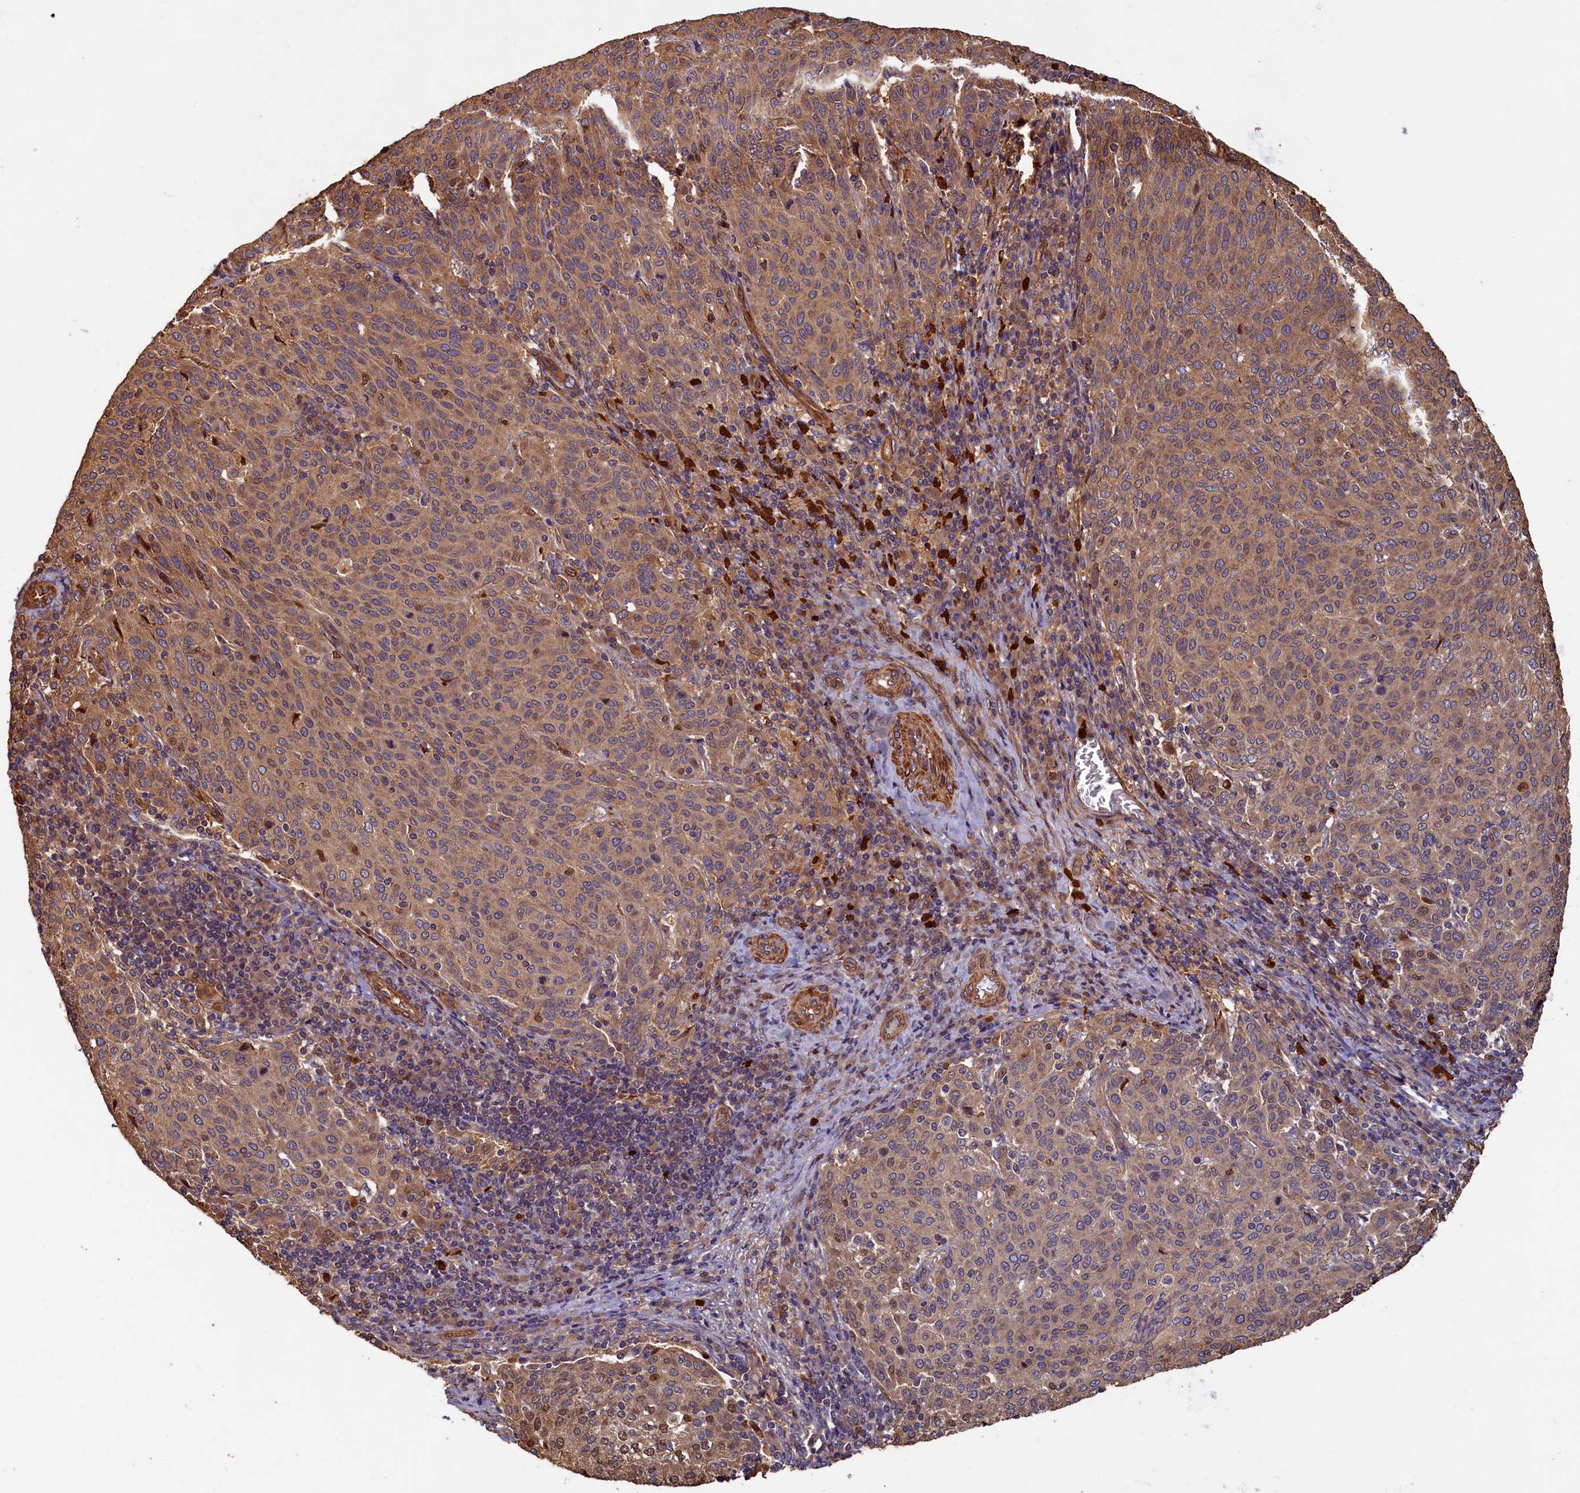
{"staining": {"intensity": "moderate", "quantity": ">75%", "location": "cytoplasmic/membranous,nuclear"}, "tissue": "cervical cancer", "cell_type": "Tumor cells", "image_type": "cancer", "snomed": [{"axis": "morphology", "description": "Squamous cell carcinoma, NOS"}, {"axis": "topography", "description": "Cervix"}], "caption": "This is an image of immunohistochemistry staining of cervical squamous cell carcinoma, which shows moderate expression in the cytoplasmic/membranous and nuclear of tumor cells.", "gene": "CCDC102B", "patient": {"sex": "female", "age": 46}}